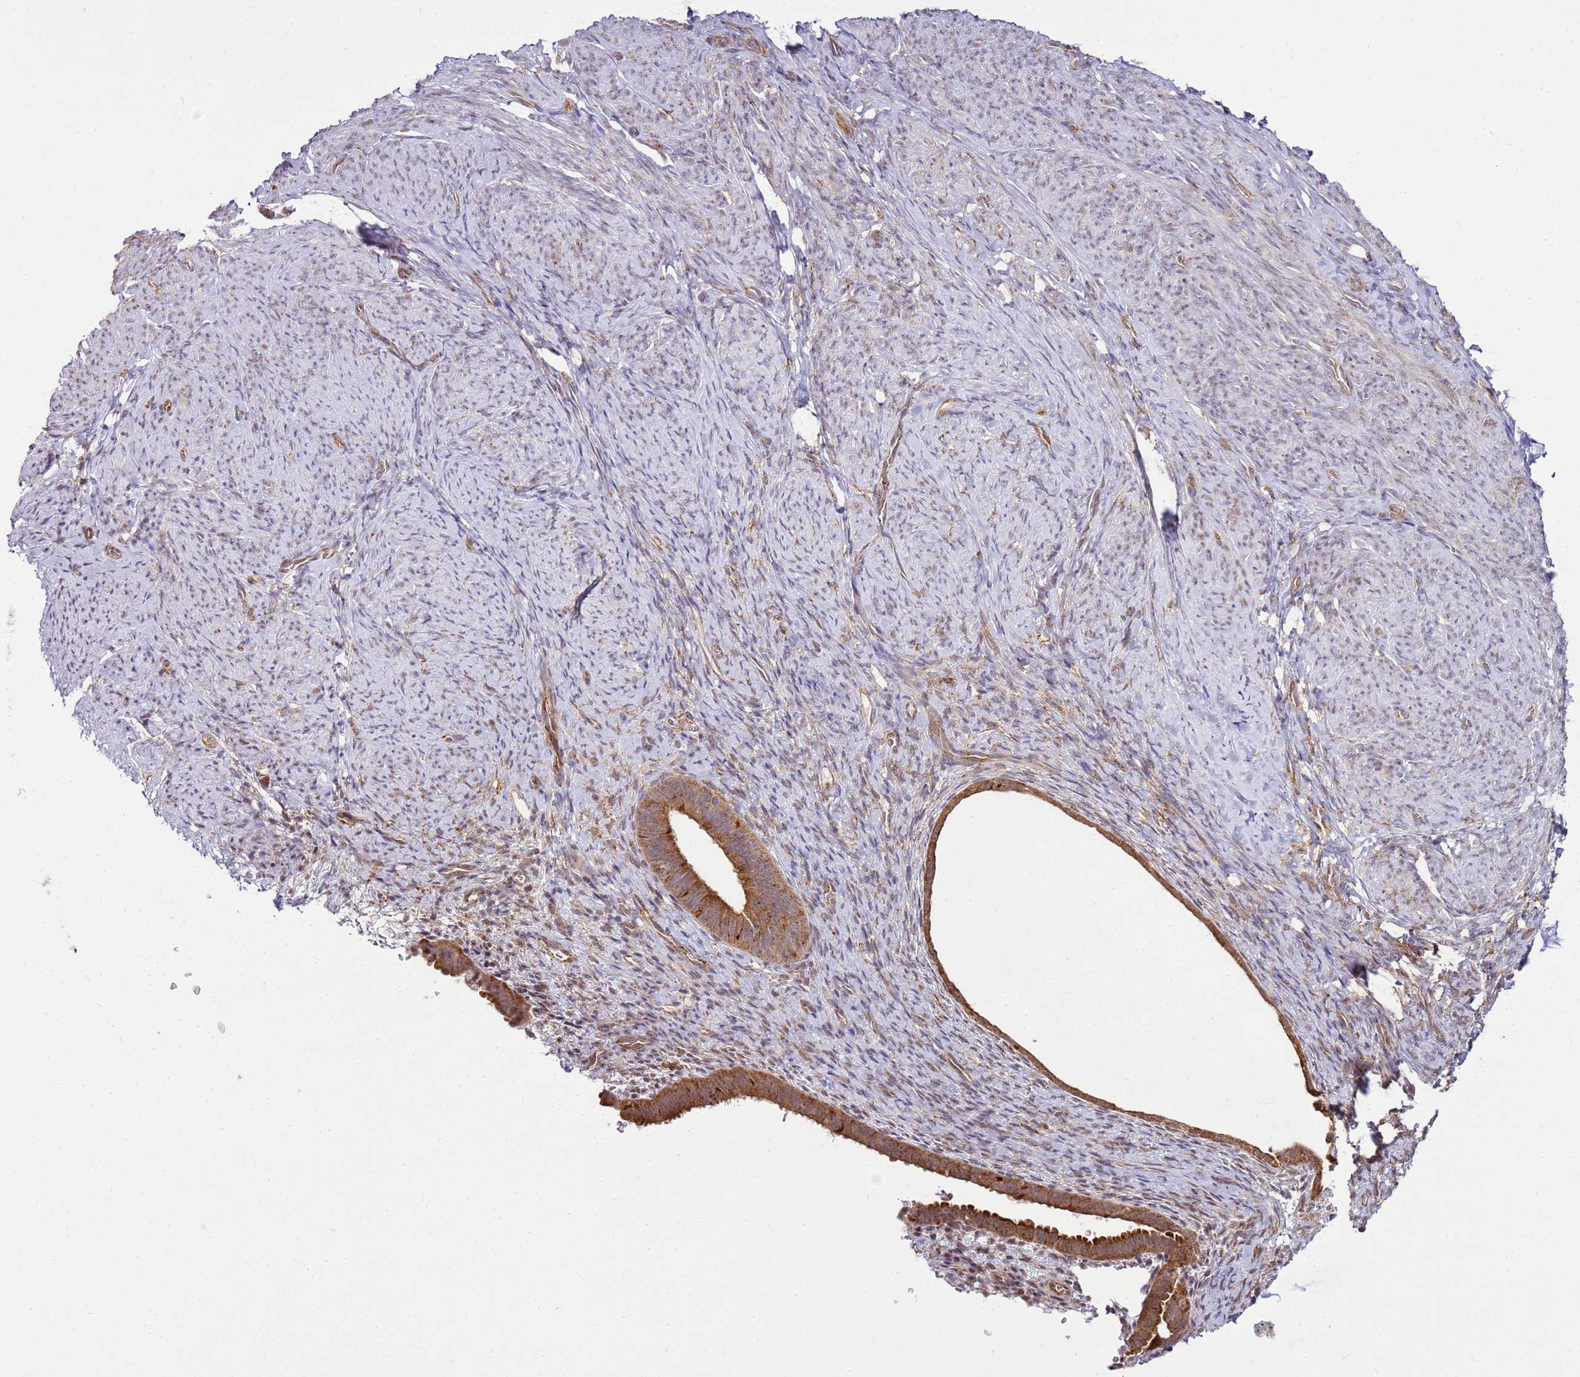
{"staining": {"intensity": "weak", "quantity": "25%-75%", "location": "nuclear"}, "tissue": "endometrium", "cell_type": "Cells in endometrial stroma", "image_type": "normal", "snomed": [{"axis": "morphology", "description": "Normal tissue, NOS"}, {"axis": "topography", "description": "Endometrium"}], "caption": "This is a photomicrograph of IHC staining of normal endometrium, which shows weak positivity in the nuclear of cells in endometrial stroma.", "gene": "GABRE", "patient": {"sex": "female", "age": 65}}